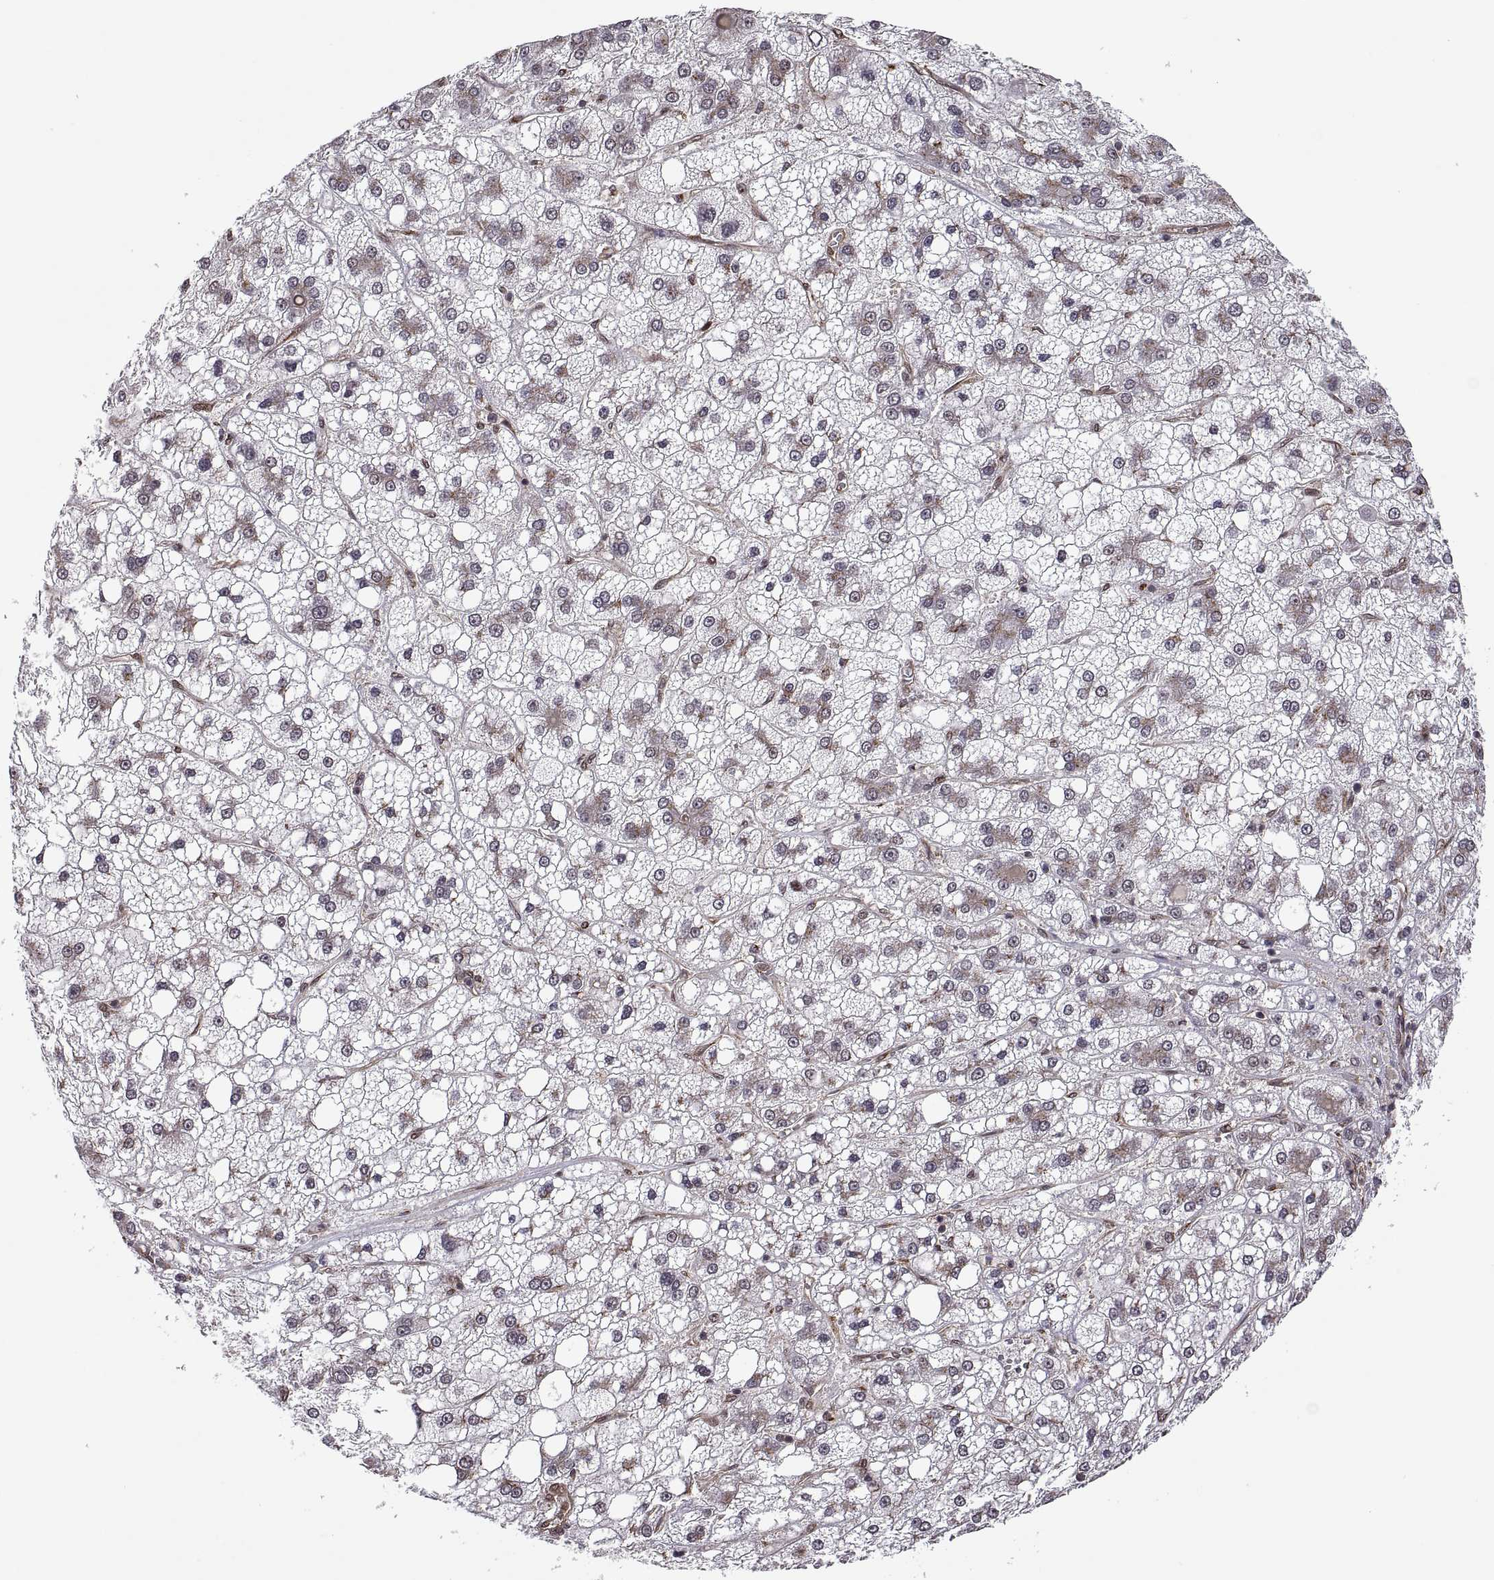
{"staining": {"intensity": "weak", "quantity": ">75%", "location": "cytoplasmic/membranous"}, "tissue": "liver cancer", "cell_type": "Tumor cells", "image_type": "cancer", "snomed": [{"axis": "morphology", "description": "Carcinoma, Hepatocellular, NOS"}, {"axis": "topography", "description": "Liver"}], "caption": "The image shows a brown stain indicating the presence of a protein in the cytoplasmic/membranous of tumor cells in liver cancer.", "gene": "ARRB1", "patient": {"sex": "male", "age": 73}}